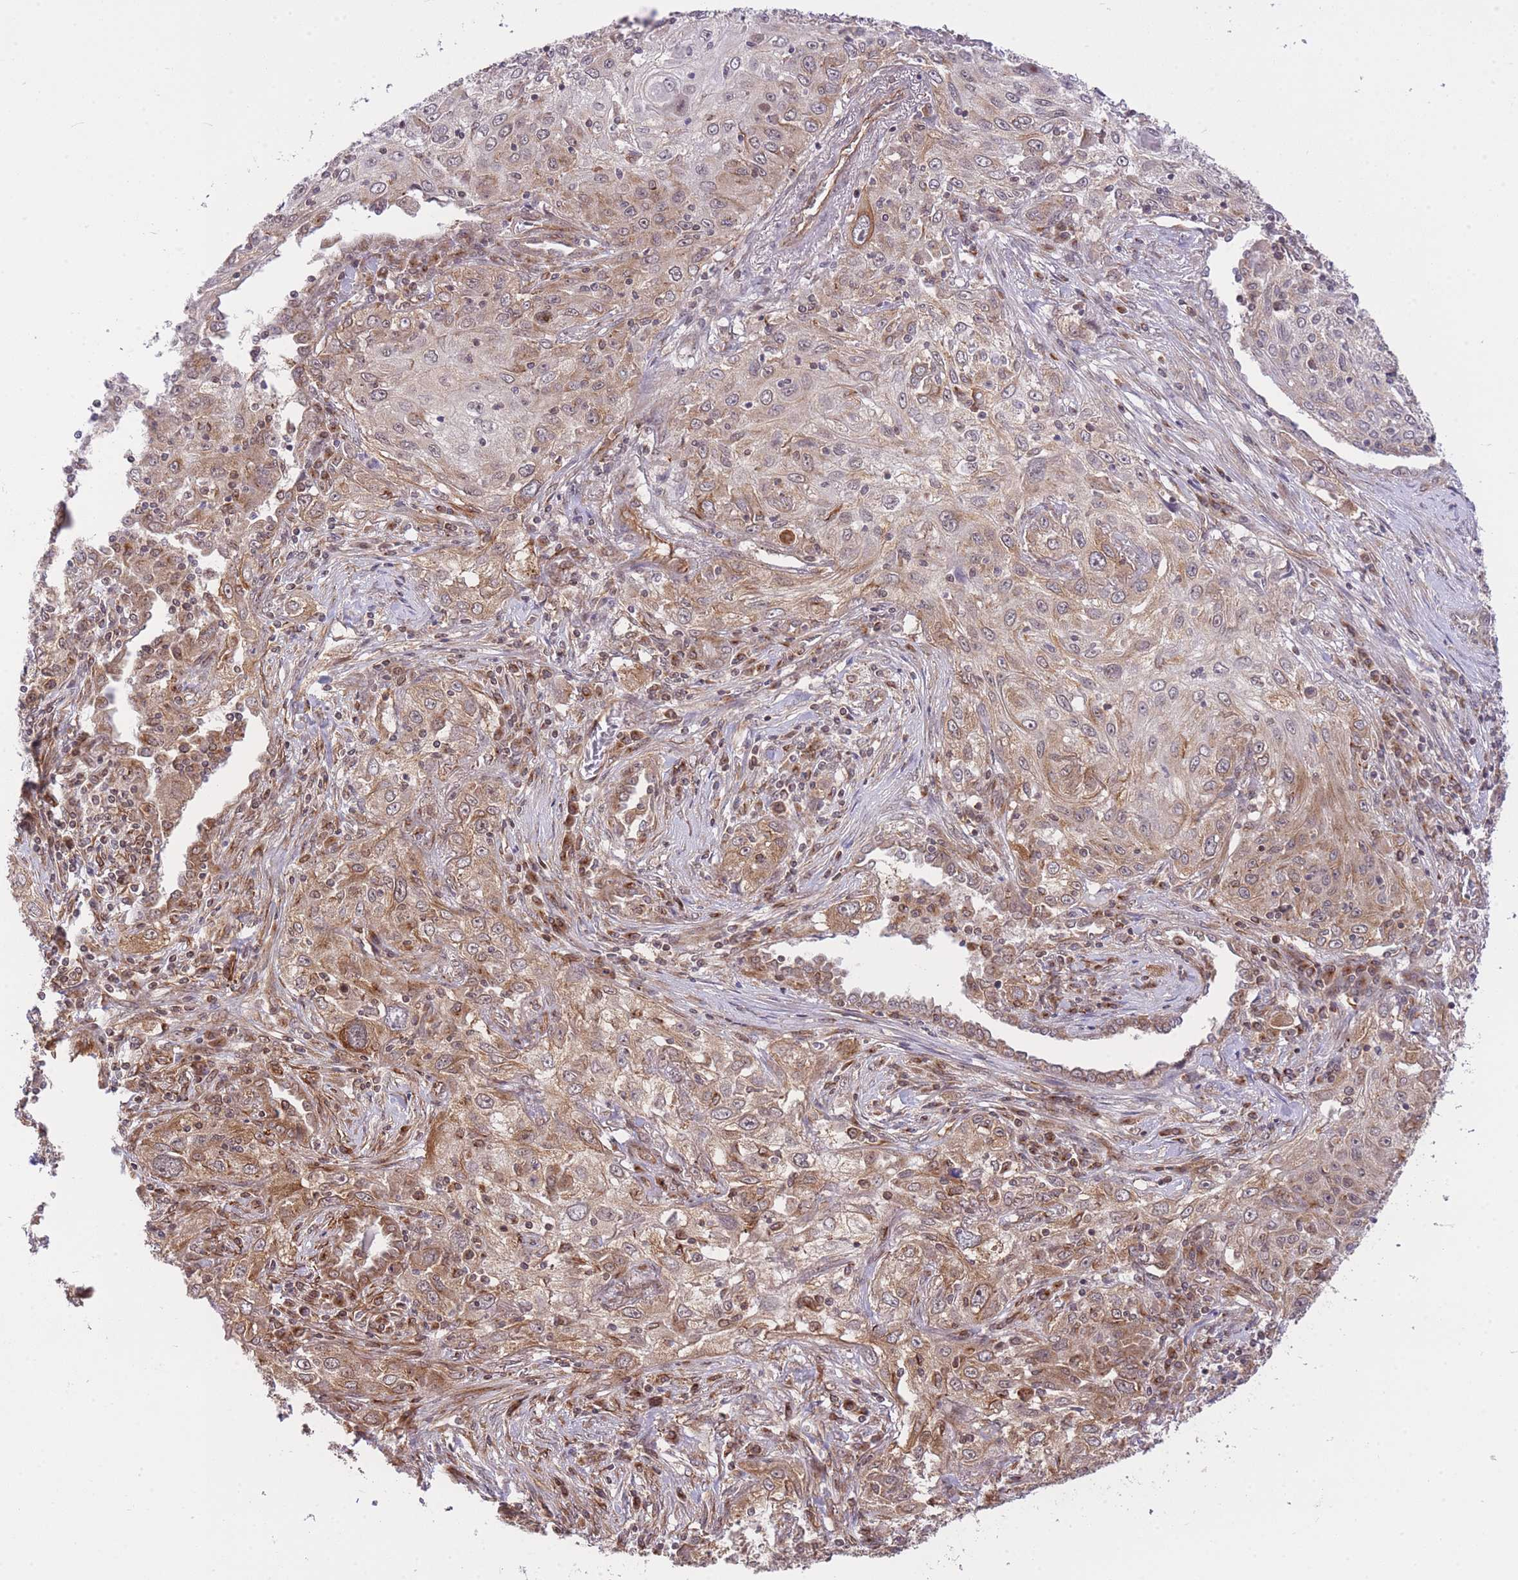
{"staining": {"intensity": "moderate", "quantity": "25%-75%", "location": "cytoplasmic/membranous"}, "tissue": "lung cancer", "cell_type": "Tumor cells", "image_type": "cancer", "snomed": [{"axis": "morphology", "description": "Squamous cell carcinoma, NOS"}, {"axis": "topography", "description": "Lung"}], "caption": "Immunohistochemical staining of lung cancer (squamous cell carcinoma) shows moderate cytoplasmic/membranous protein staining in about 25%-75% of tumor cells. Nuclei are stained in blue.", "gene": "EXOSC8", "patient": {"sex": "female", "age": 69}}